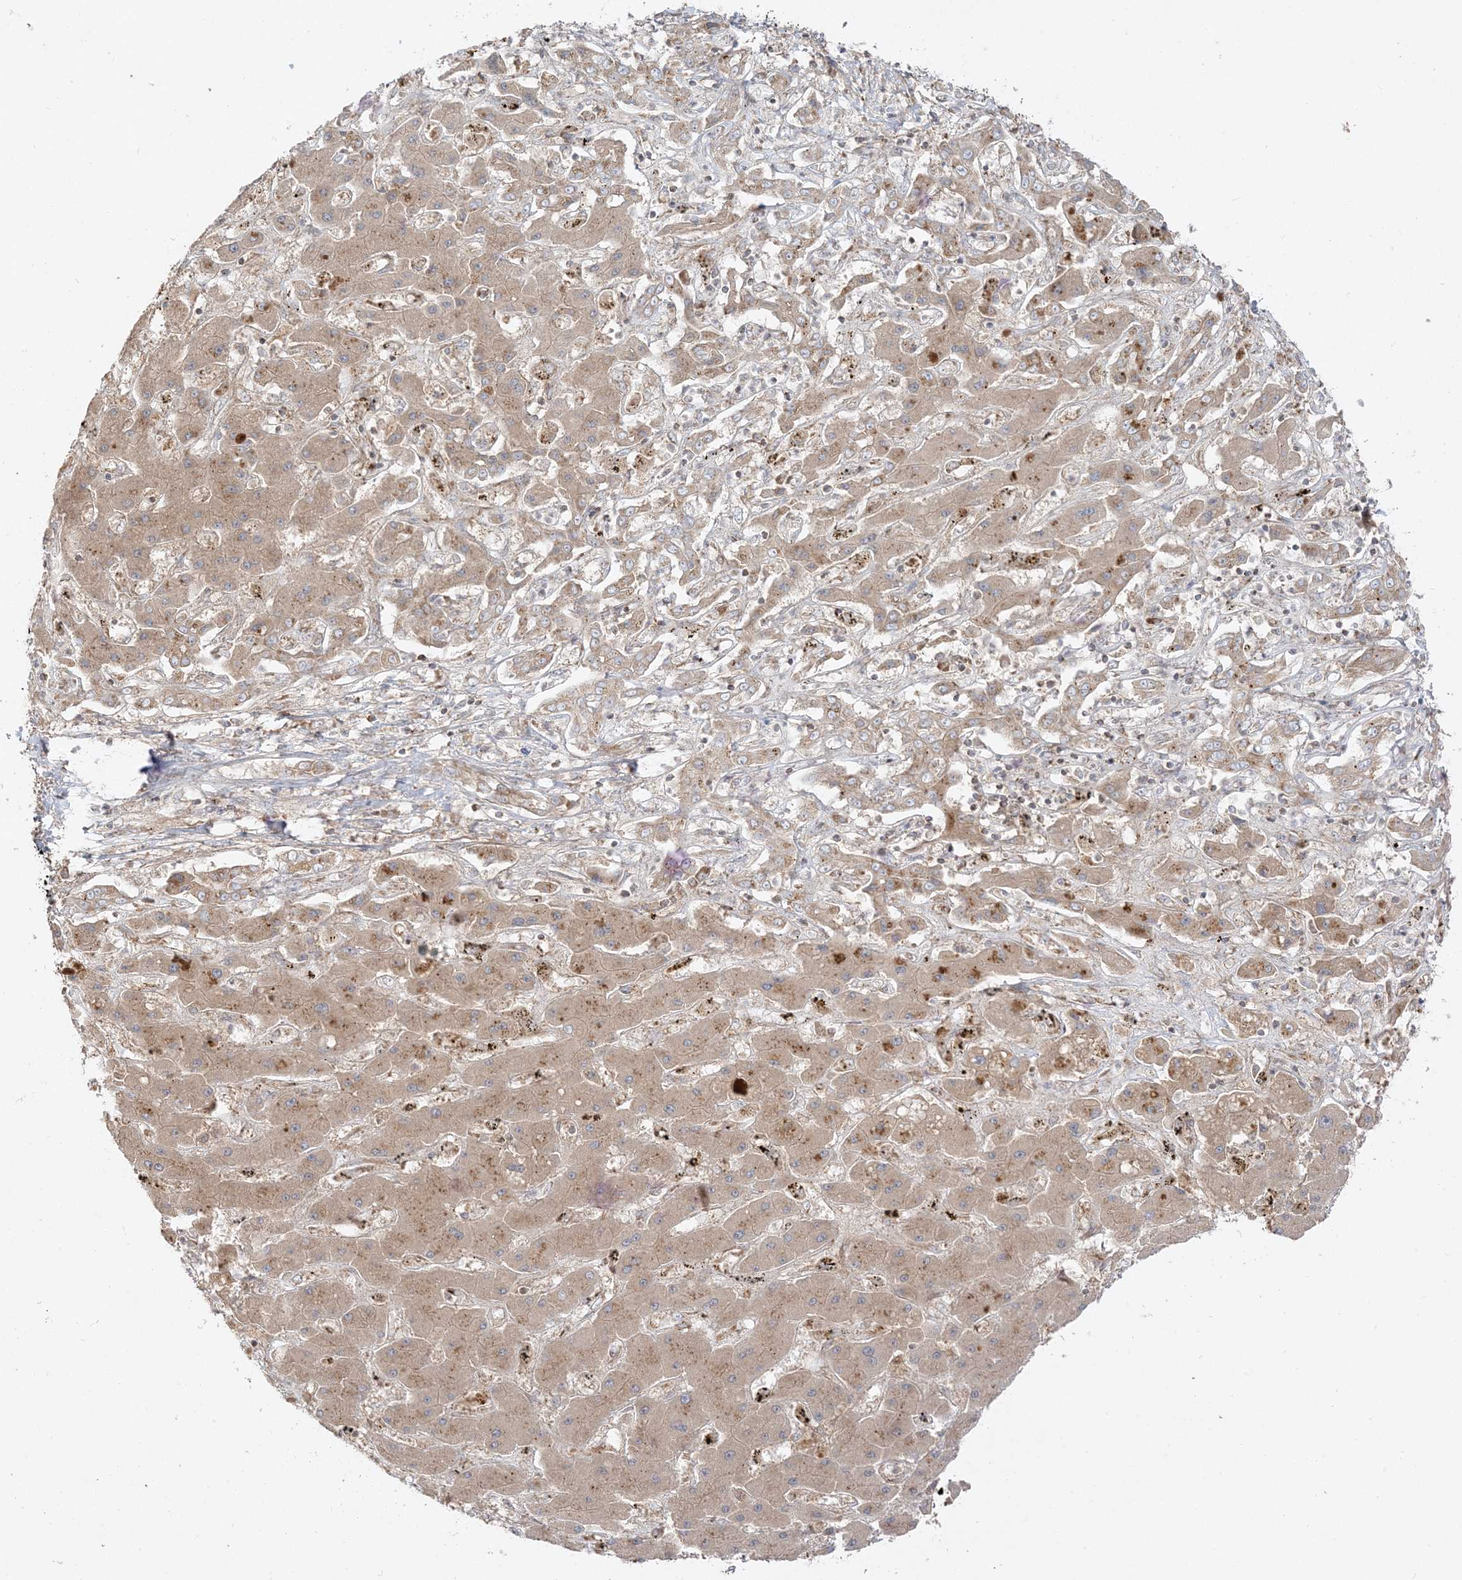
{"staining": {"intensity": "weak", "quantity": ">75%", "location": "cytoplasmic/membranous"}, "tissue": "liver cancer", "cell_type": "Tumor cells", "image_type": "cancer", "snomed": [{"axis": "morphology", "description": "Cholangiocarcinoma"}, {"axis": "topography", "description": "Liver"}], "caption": "Immunohistochemistry (IHC) photomicrograph of neoplastic tissue: liver cholangiocarcinoma stained using immunohistochemistry (IHC) demonstrates low levels of weak protein expression localized specifically in the cytoplasmic/membranous of tumor cells, appearing as a cytoplasmic/membranous brown color.", "gene": "AARS2", "patient": {"sex": "male", "age": 67}}